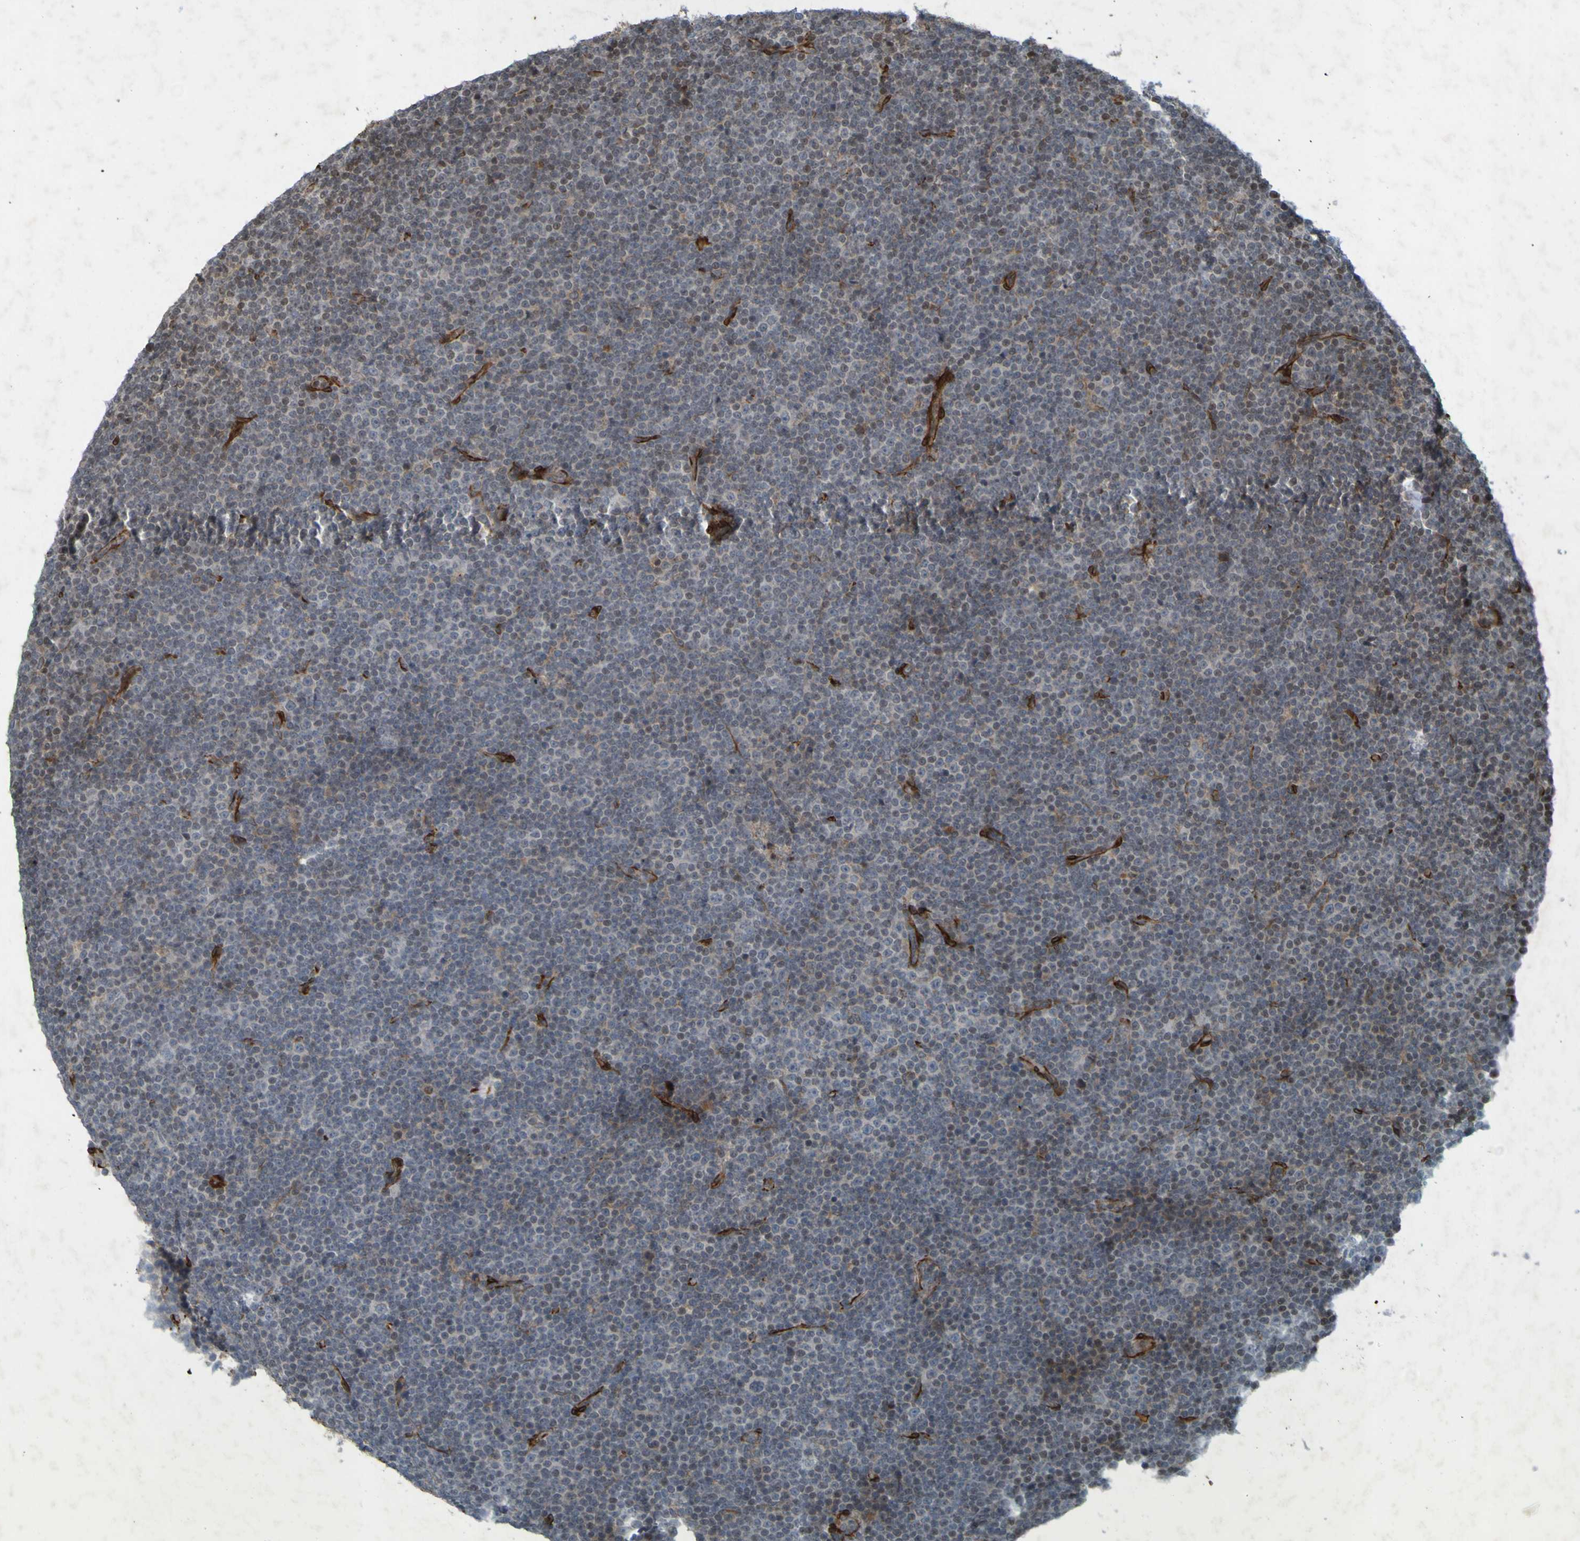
{"staining": {"intensity": "negative", "quantity": "none", "location": "none"}, "tissue": "lymphoma", "cell_type": "Tumor cells", "image_type": "cancer", "snomed": [{"axis": "morphology", "description": "Malignant lymphoma, non-Hodgkin's type, Low grade"}, {"axis": "topography", "description": "Lymph node"}], "caption": "Lymphoma was stained to show a protein in brown. There is no significant staining in tumor cells.", "gene": "GUCY1A1", "patient": {"sex": "female", "age": 67}}